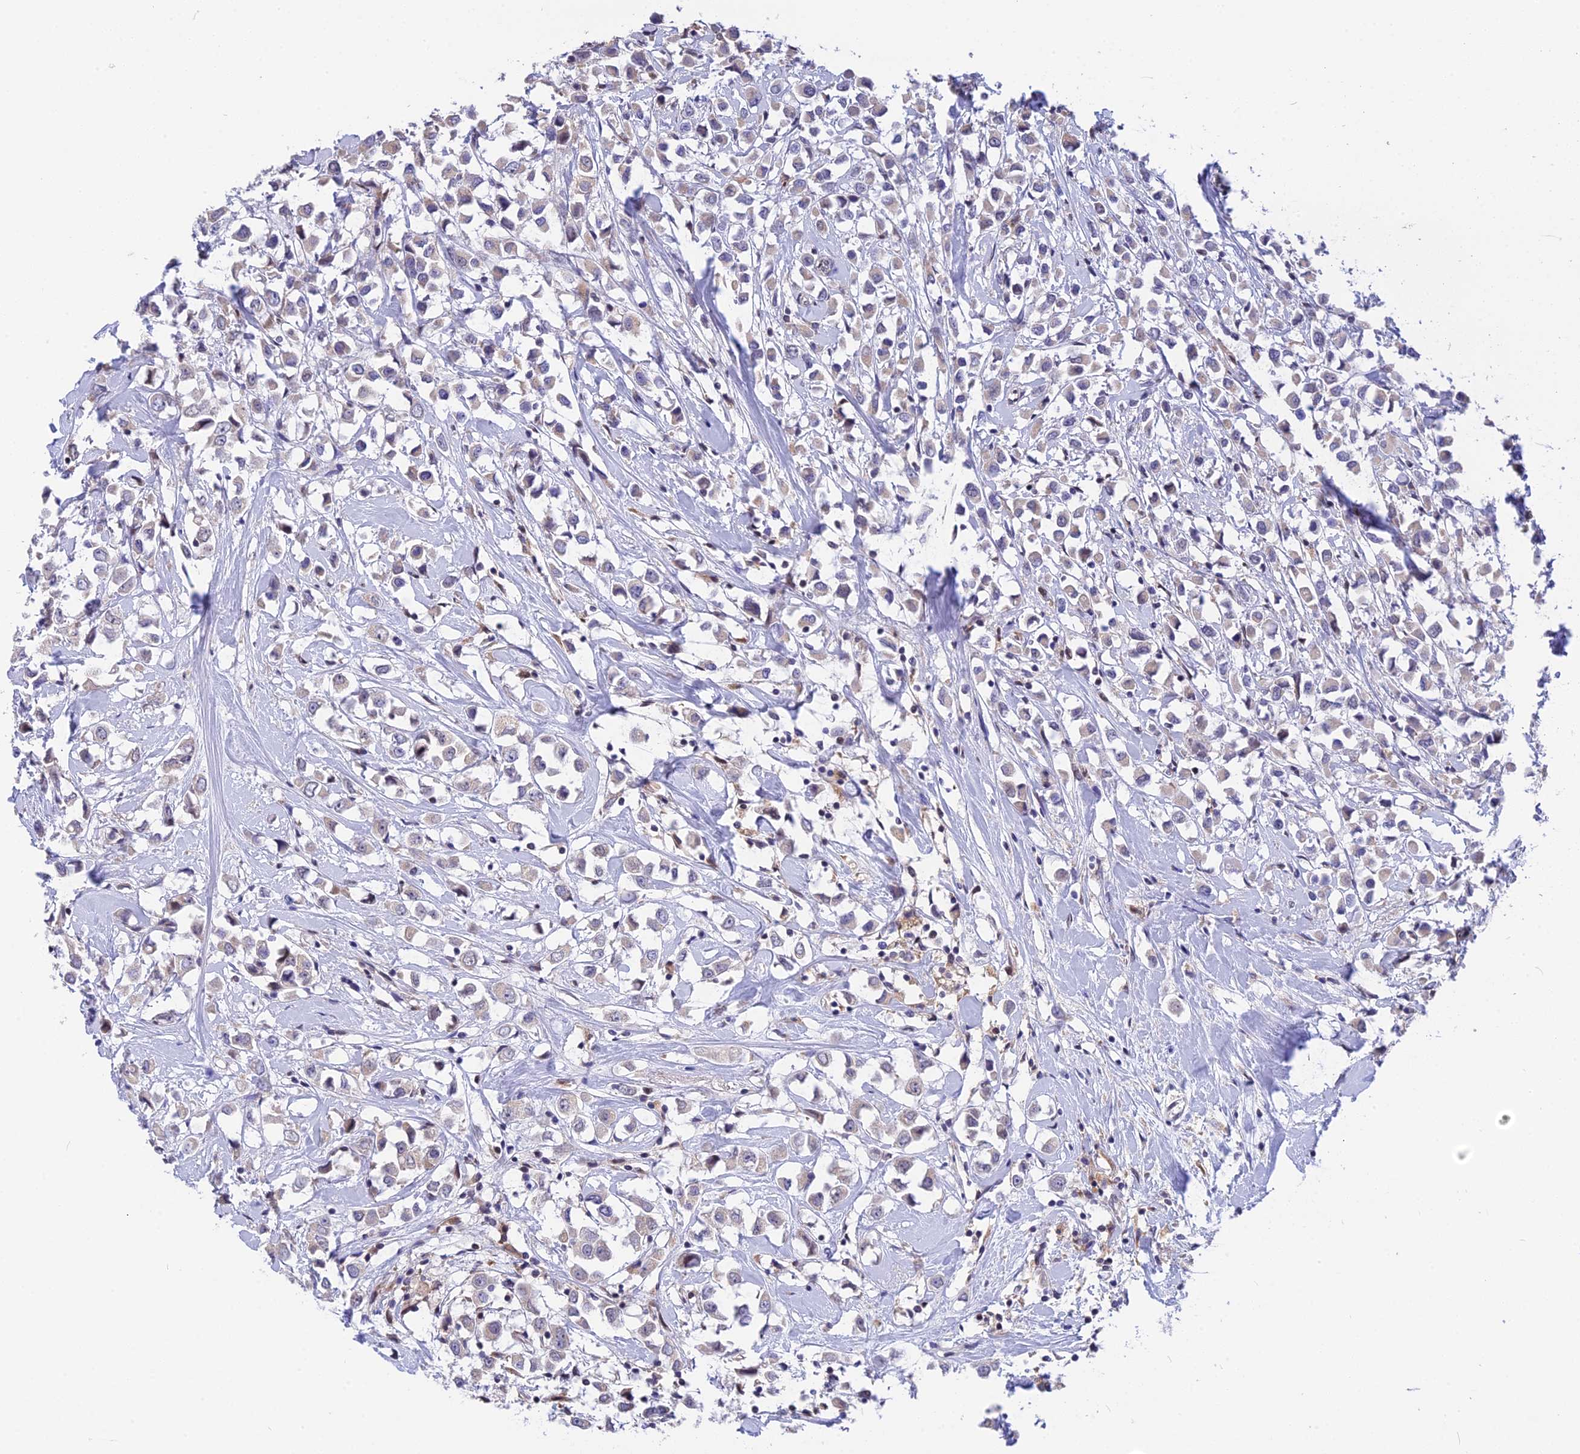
{"staining": {"intensity": "negative", "quantity": "none", "location": "none"}, "tissue": "breast cancer", "cell_type": "Tumor cells", "image_type": "cancer", "snomed": [{"axis": "morphology", "description": "Duct carcinoma"}, {"axis": "topography", "description": "Breast"}], "caption": "Immunohistochemistry of breast cancer displays no positivity in tumor cells.", "gene": "KCTD14", "patient": {"sex": "female", "age": 61}}